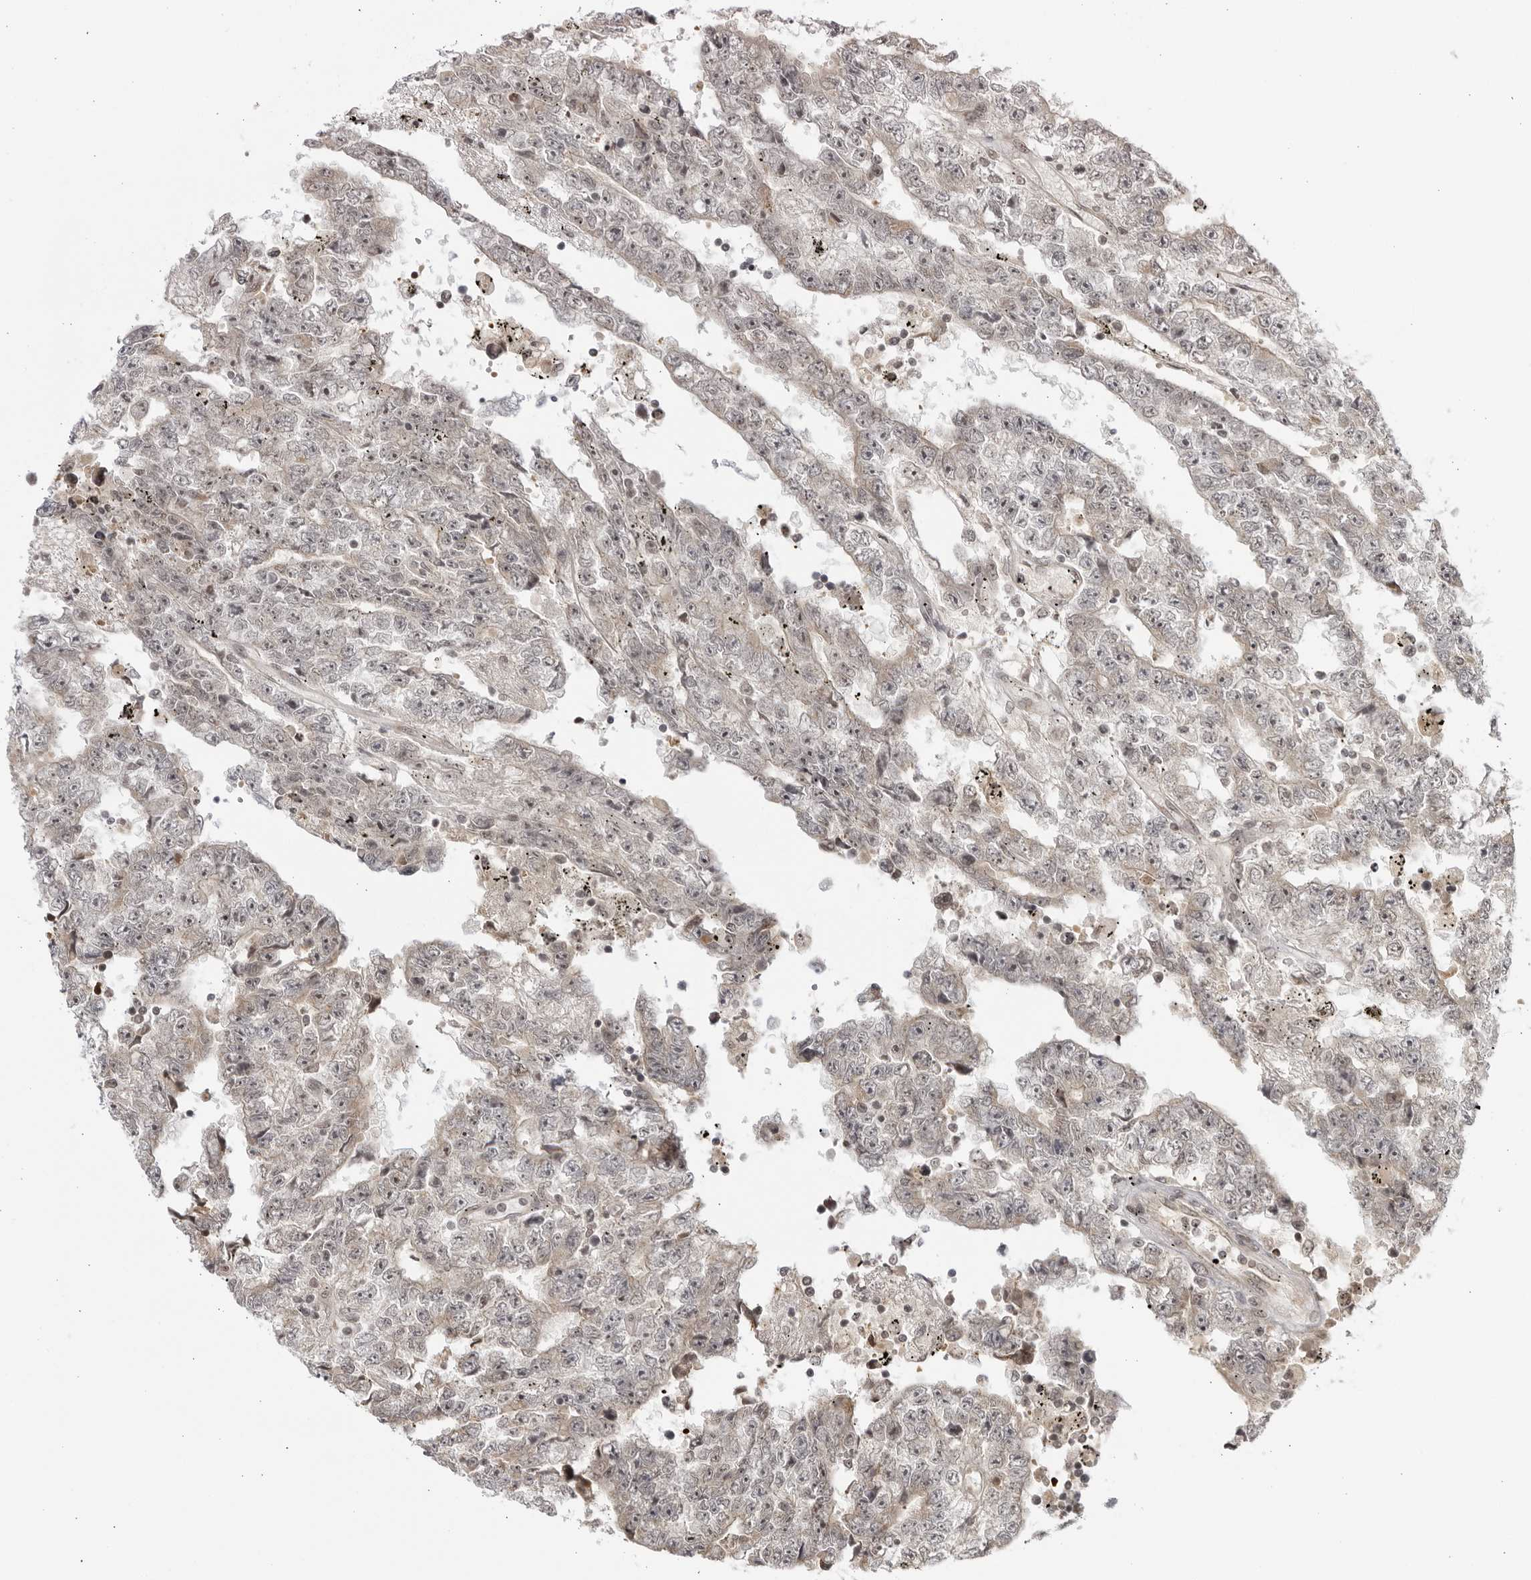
{"staining": {"intensity": "negative", "quantity": "none", "location": "none"}, "tissue": "testis cancer", "cell_type": "Tumor cells", "image_type": "cancer", "snomed": [{"axis": "morphology", "description": "Carcinoma, Embryonal, NOS"}, {"axis": "topography", "description": "Testis"}], "caption": "An immunohistochemistry histopathology image of testis cancer is shown. There is no staining in tumor cells of testis cancer.", "gene": "RASGEF1C", "patient": {"sex": "male", "age": 25}}